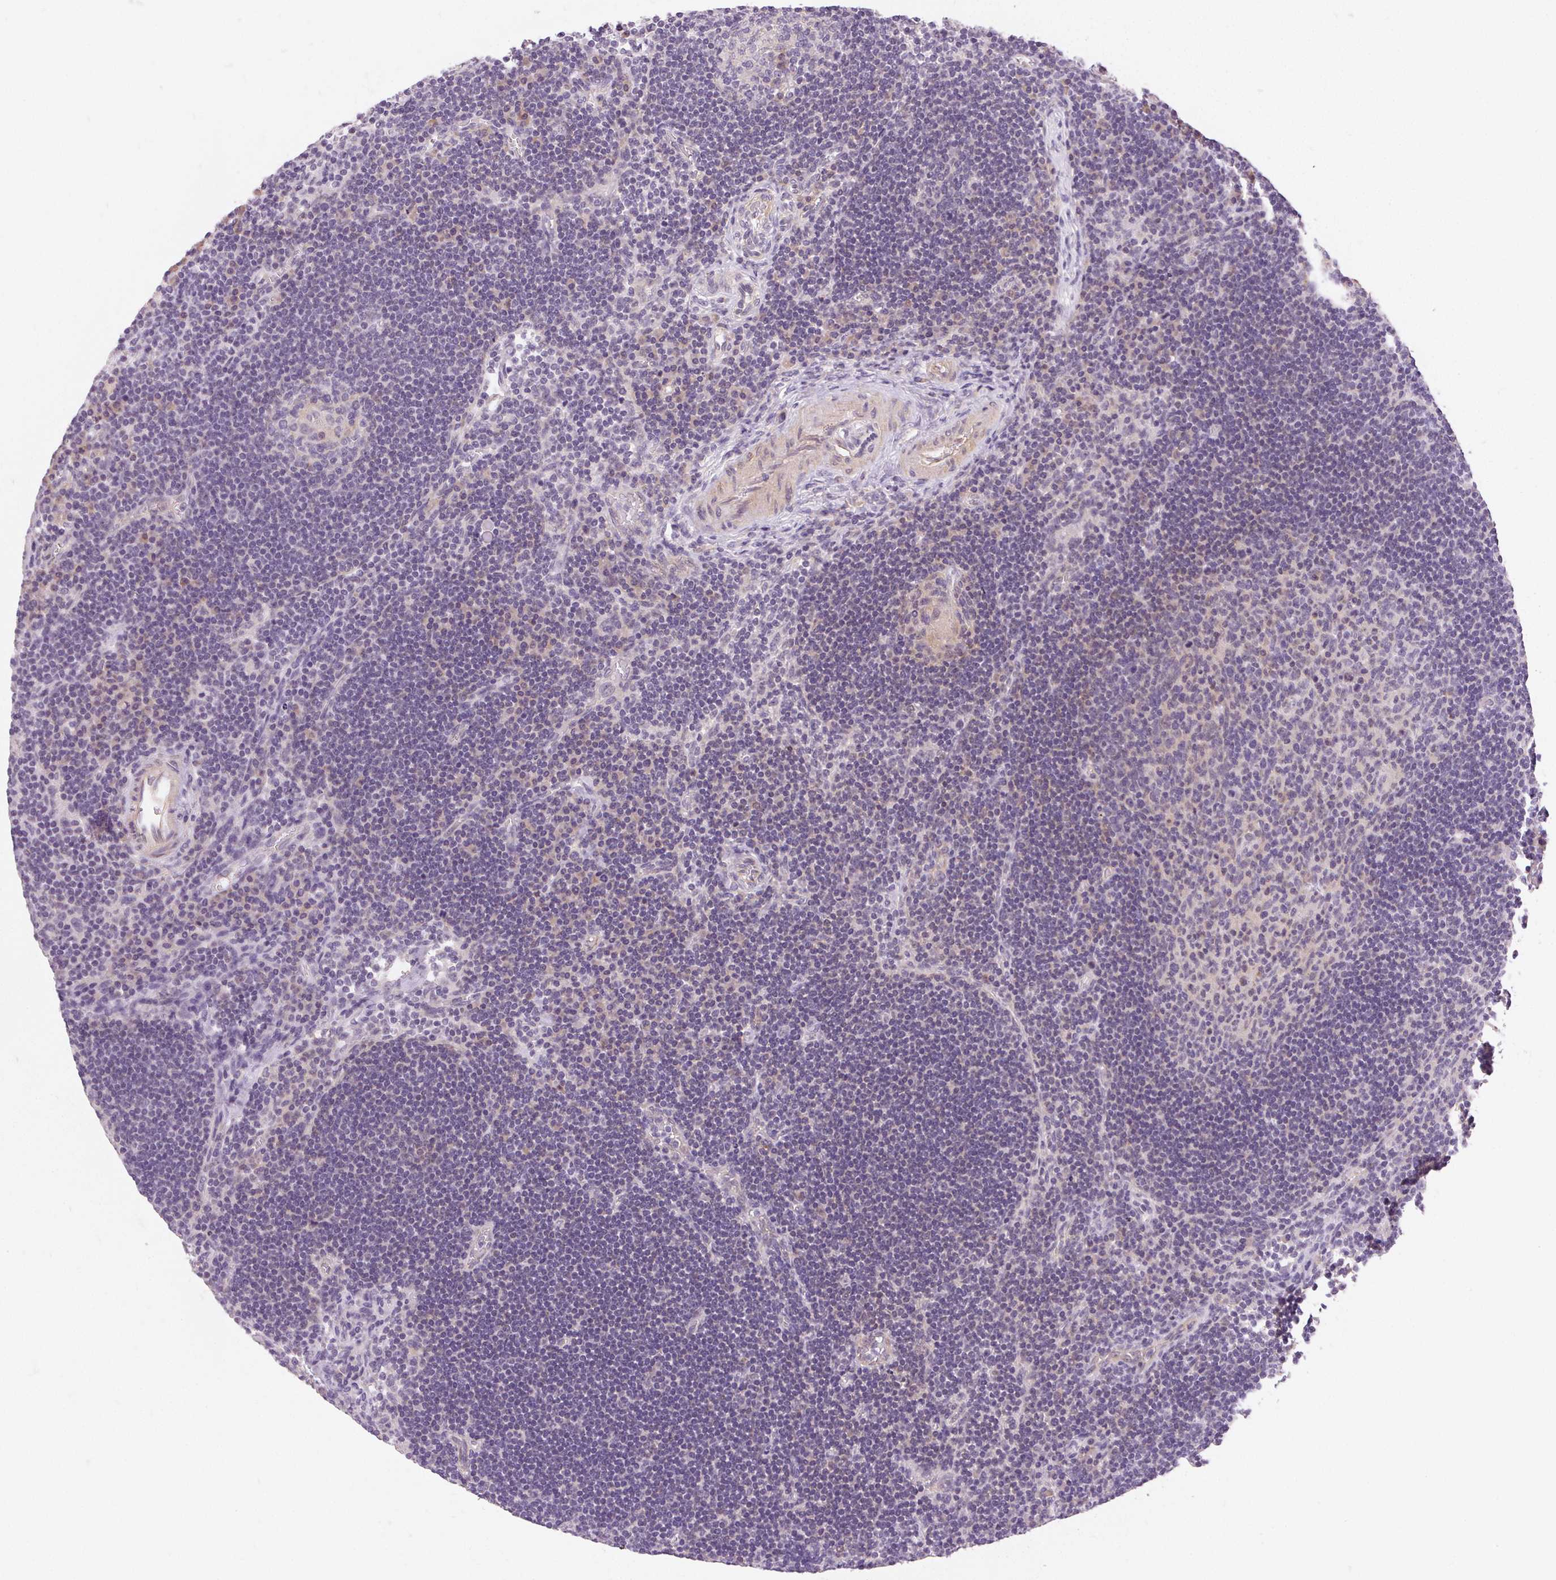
{"staining": {"intensity": "negative", "quantity": "none", "location": "none"}, "tissue": "lymph node", "cell_type": "Germinal center cells", "image_type": "normal", "snomed": [{"axis": "morphology", "description": "Normal tissue, NOS"}, {"axis": "topography", "description": "Lymph node"}], "caption": "Immunohistochemistry image of unremarkable lymph node: human lymph node stained with DAB (3,3'-diaminobenzidine) reveals no significant protein expression in germinal center cells.", "gene": "CSN1S1", "patient": {"sex": "male", "age": 67}}